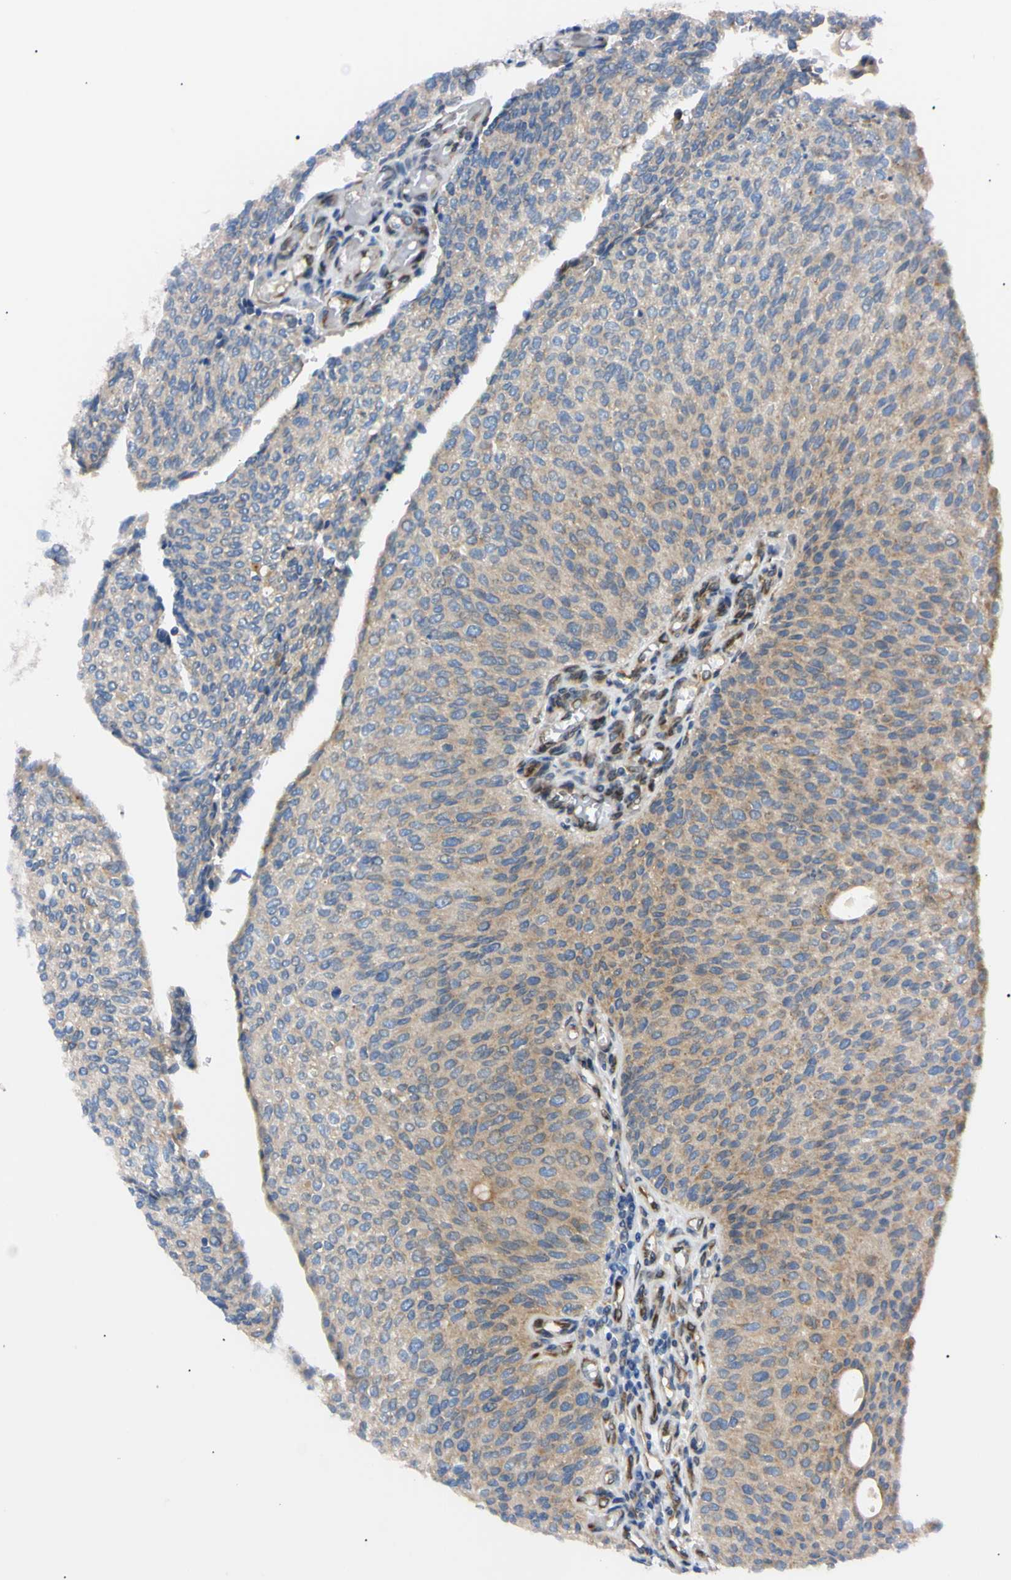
{"staining": {"intensity": "weak", "quantity": "25%-75%", "location": "cytoplasmic/membranous"}, "tissue": "urothelial cancer", "cell_type": "Tumor cells", "image_type": "cancer", "snomed": [{"axis": "morphology", "description": "Urothelial carcinoma, Low grade"}, {"axis": "topography", "description": "Urinary bladder"}], "caption": "This histopathology image reveals IHC staining of human urothelial cancer, with low weak cytoplasmic/membranous positivity in approximately 25%-75% of tumor cells.", "gene": "IER3IP1", "patient": {"sex": "female", "age": 79}}